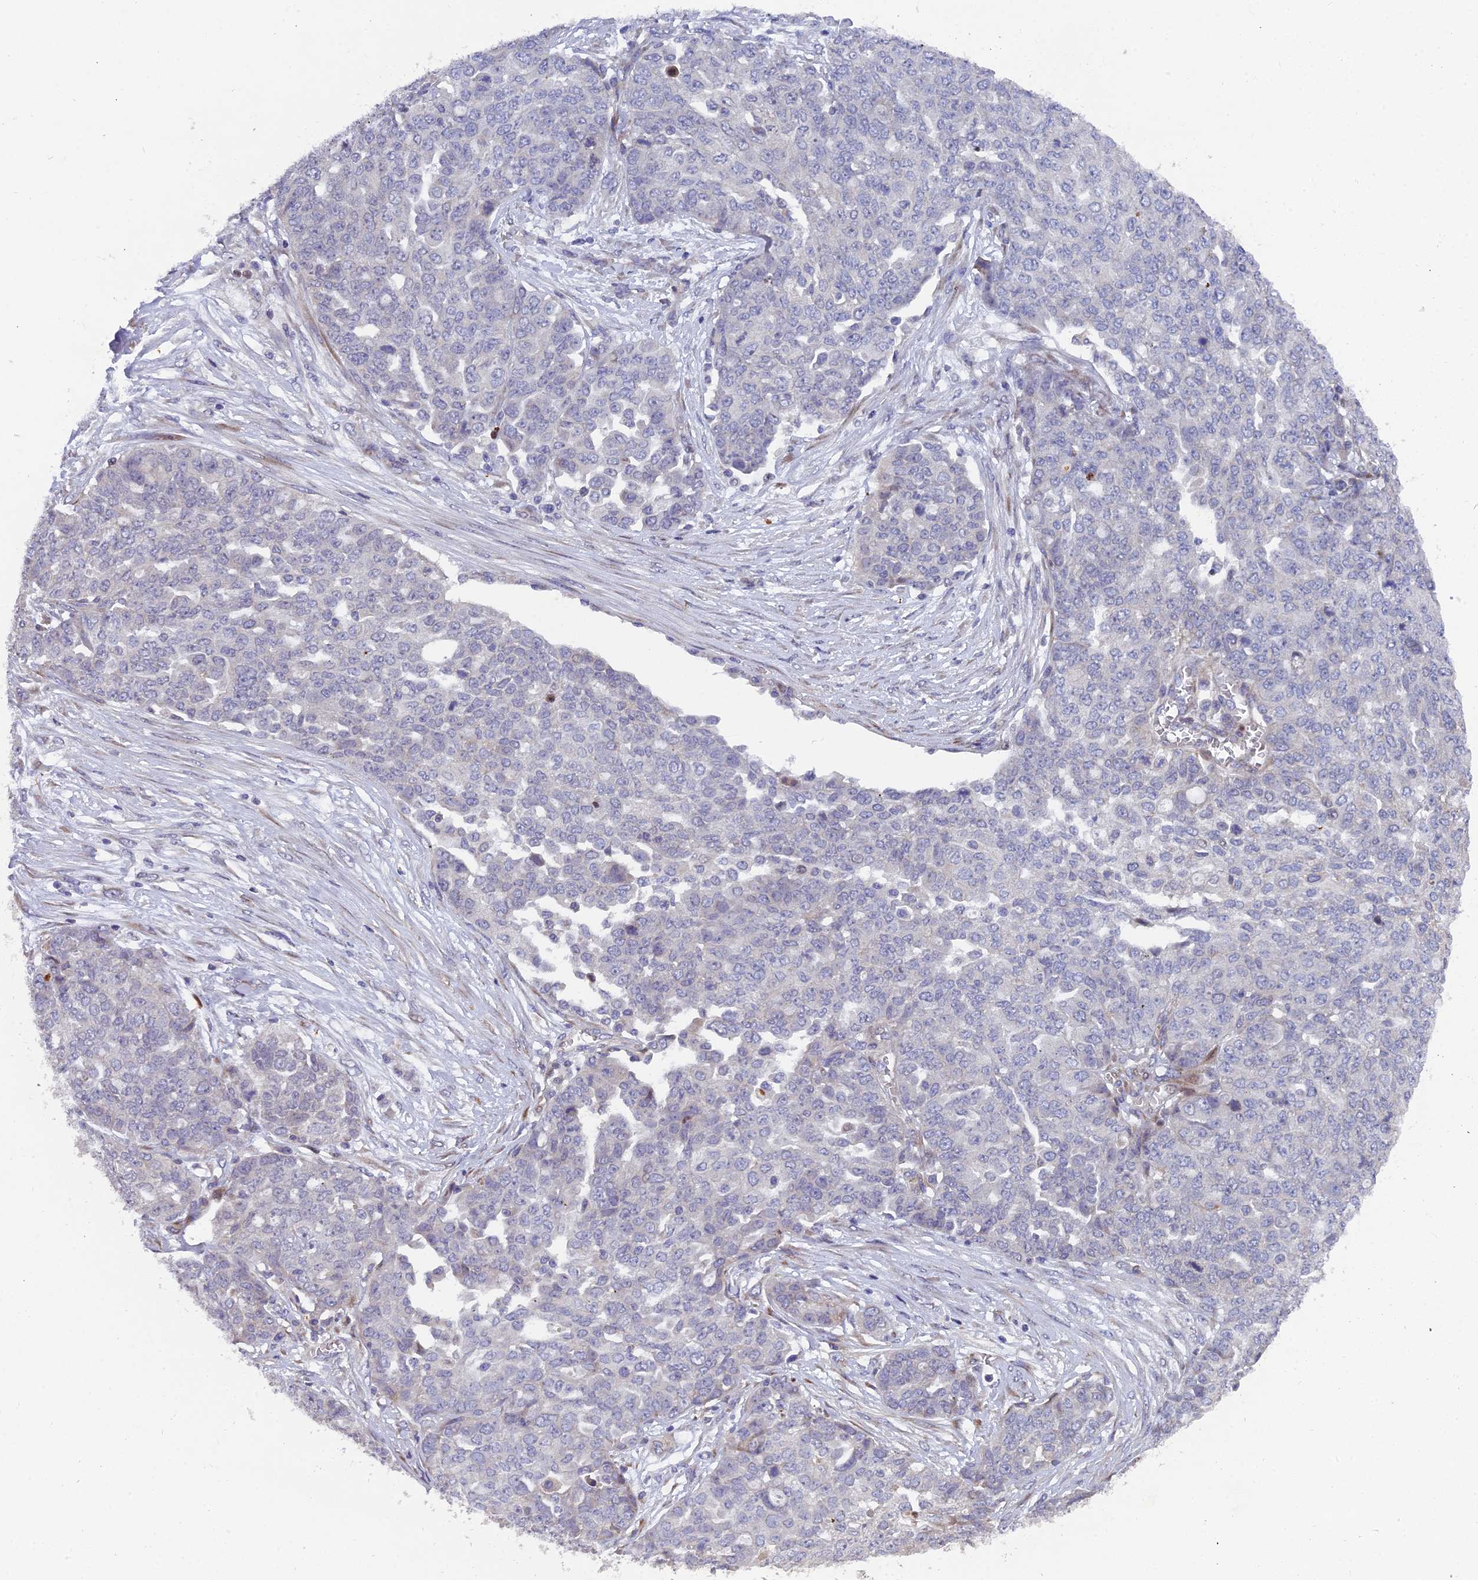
{"staining": {"intensity": "negative", "quantity": "none", "location": "none"}, "tissue": "ovarian cancer", "cell_type": "Tumor cells", "image_type": "cancer", "snomed": [{"axis": "morphology", "description": "Cystadenocarcinoma, serous, NOS"}, {"axis": "topography", "description": "Soft tissue"}, {"axis": "topography", "description": "Ovary"}], "caption": "This micrograph is of serous cystadenocarcinoma (ovarian) stained with IHC to label a protein in brown with the nuclei are counter-stained blue. There is no expression in tumor cells.", "gene": "RAB28", "patient": {"sex": "female", "age": 57}}